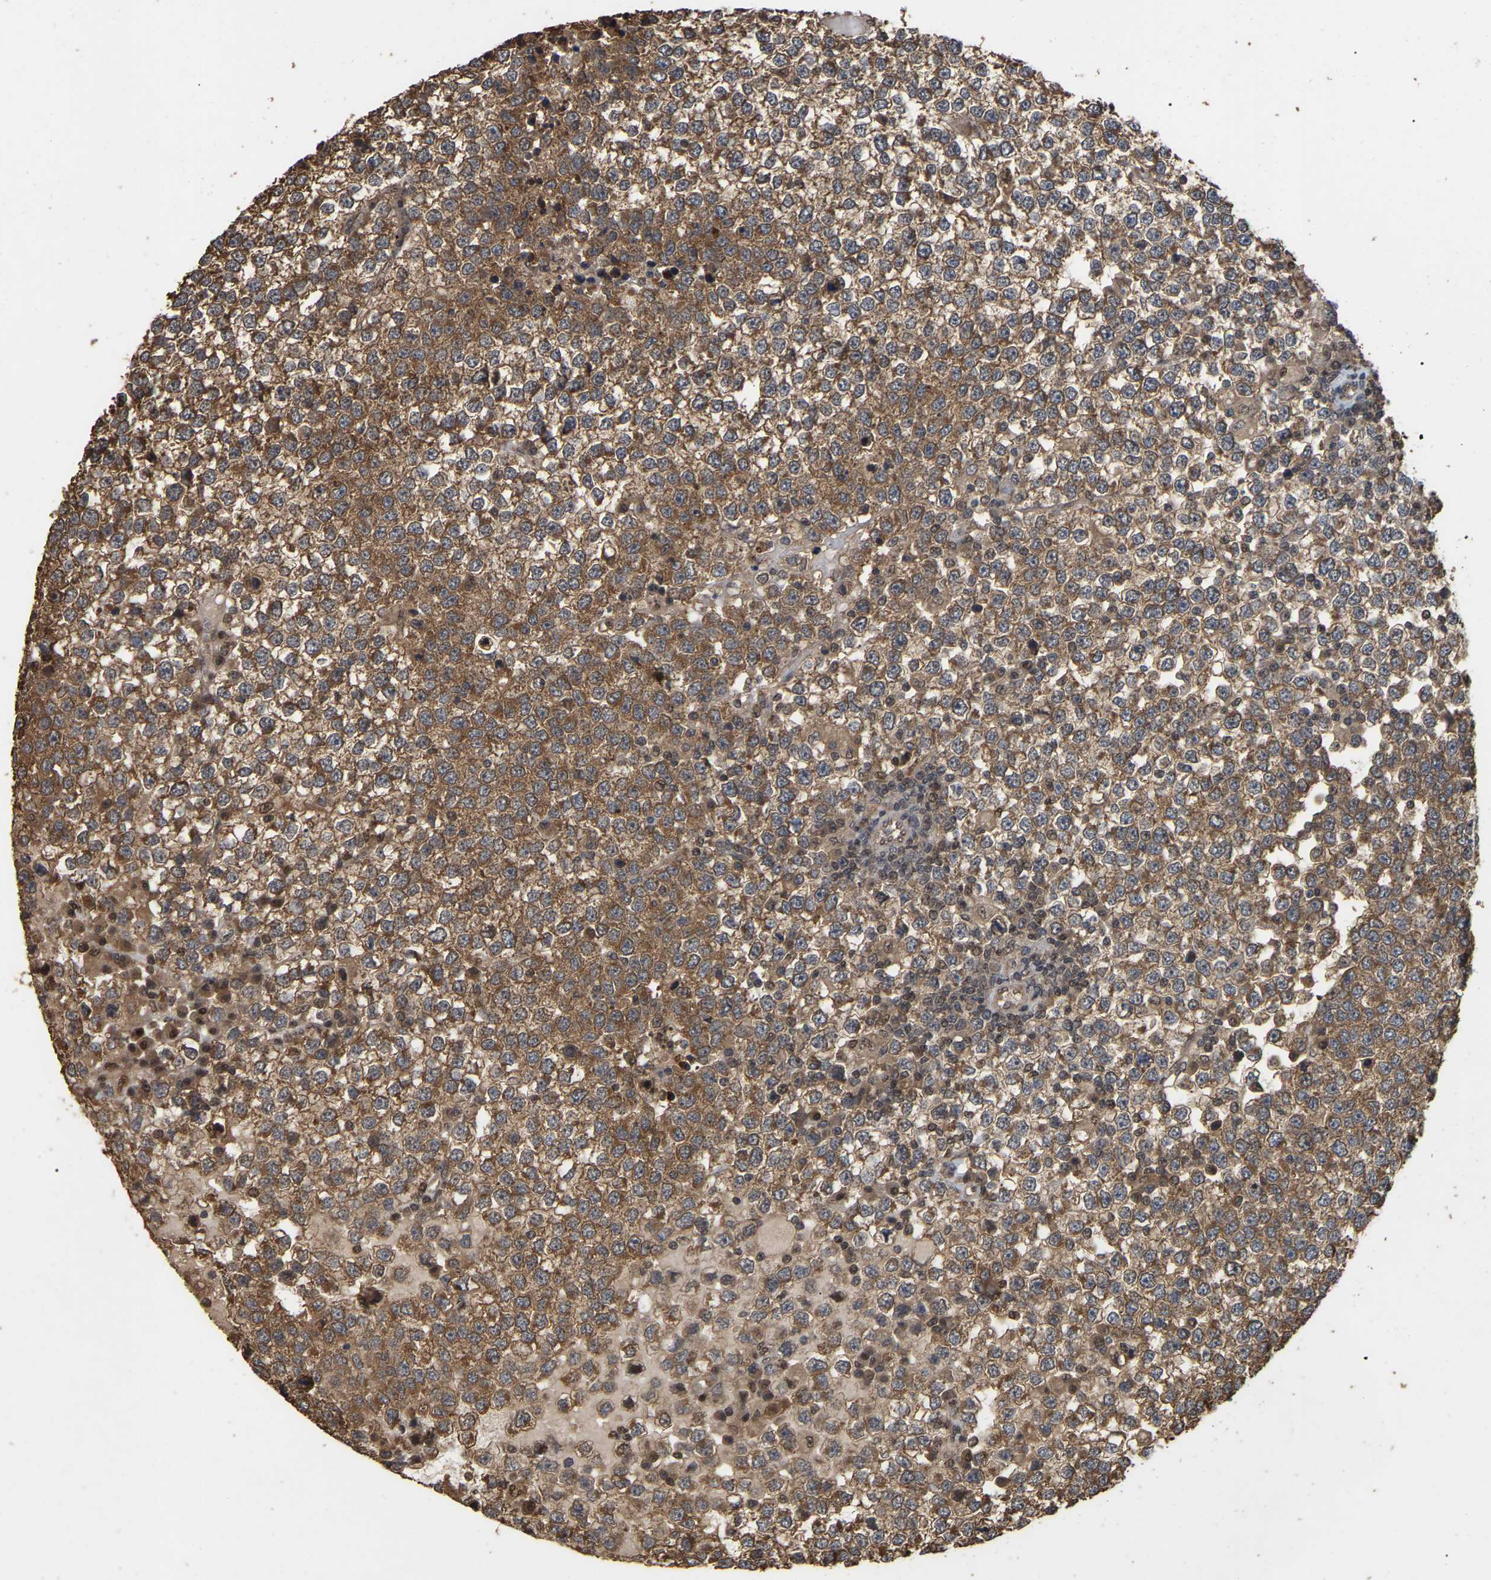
{"staining": {"intensity": "moderate", "quantity": ">75%", "location": "cytoplasmic/membranous"}, "tissue": "testis cancer", "cell_type": "Tumor cells", "image_type": "cancer", "snomed": [{"axis": "morphology", "description": "Seminoma, NOS"}, {"axis": "topography", "description": "Testis"}], "caption": "Testis seminoma stained for a protein displays moderate cytoplasmic/membranous positivity in tumor cells.", "gene": "FAM219A", "patient": {"sex": "male", "age": 65}}